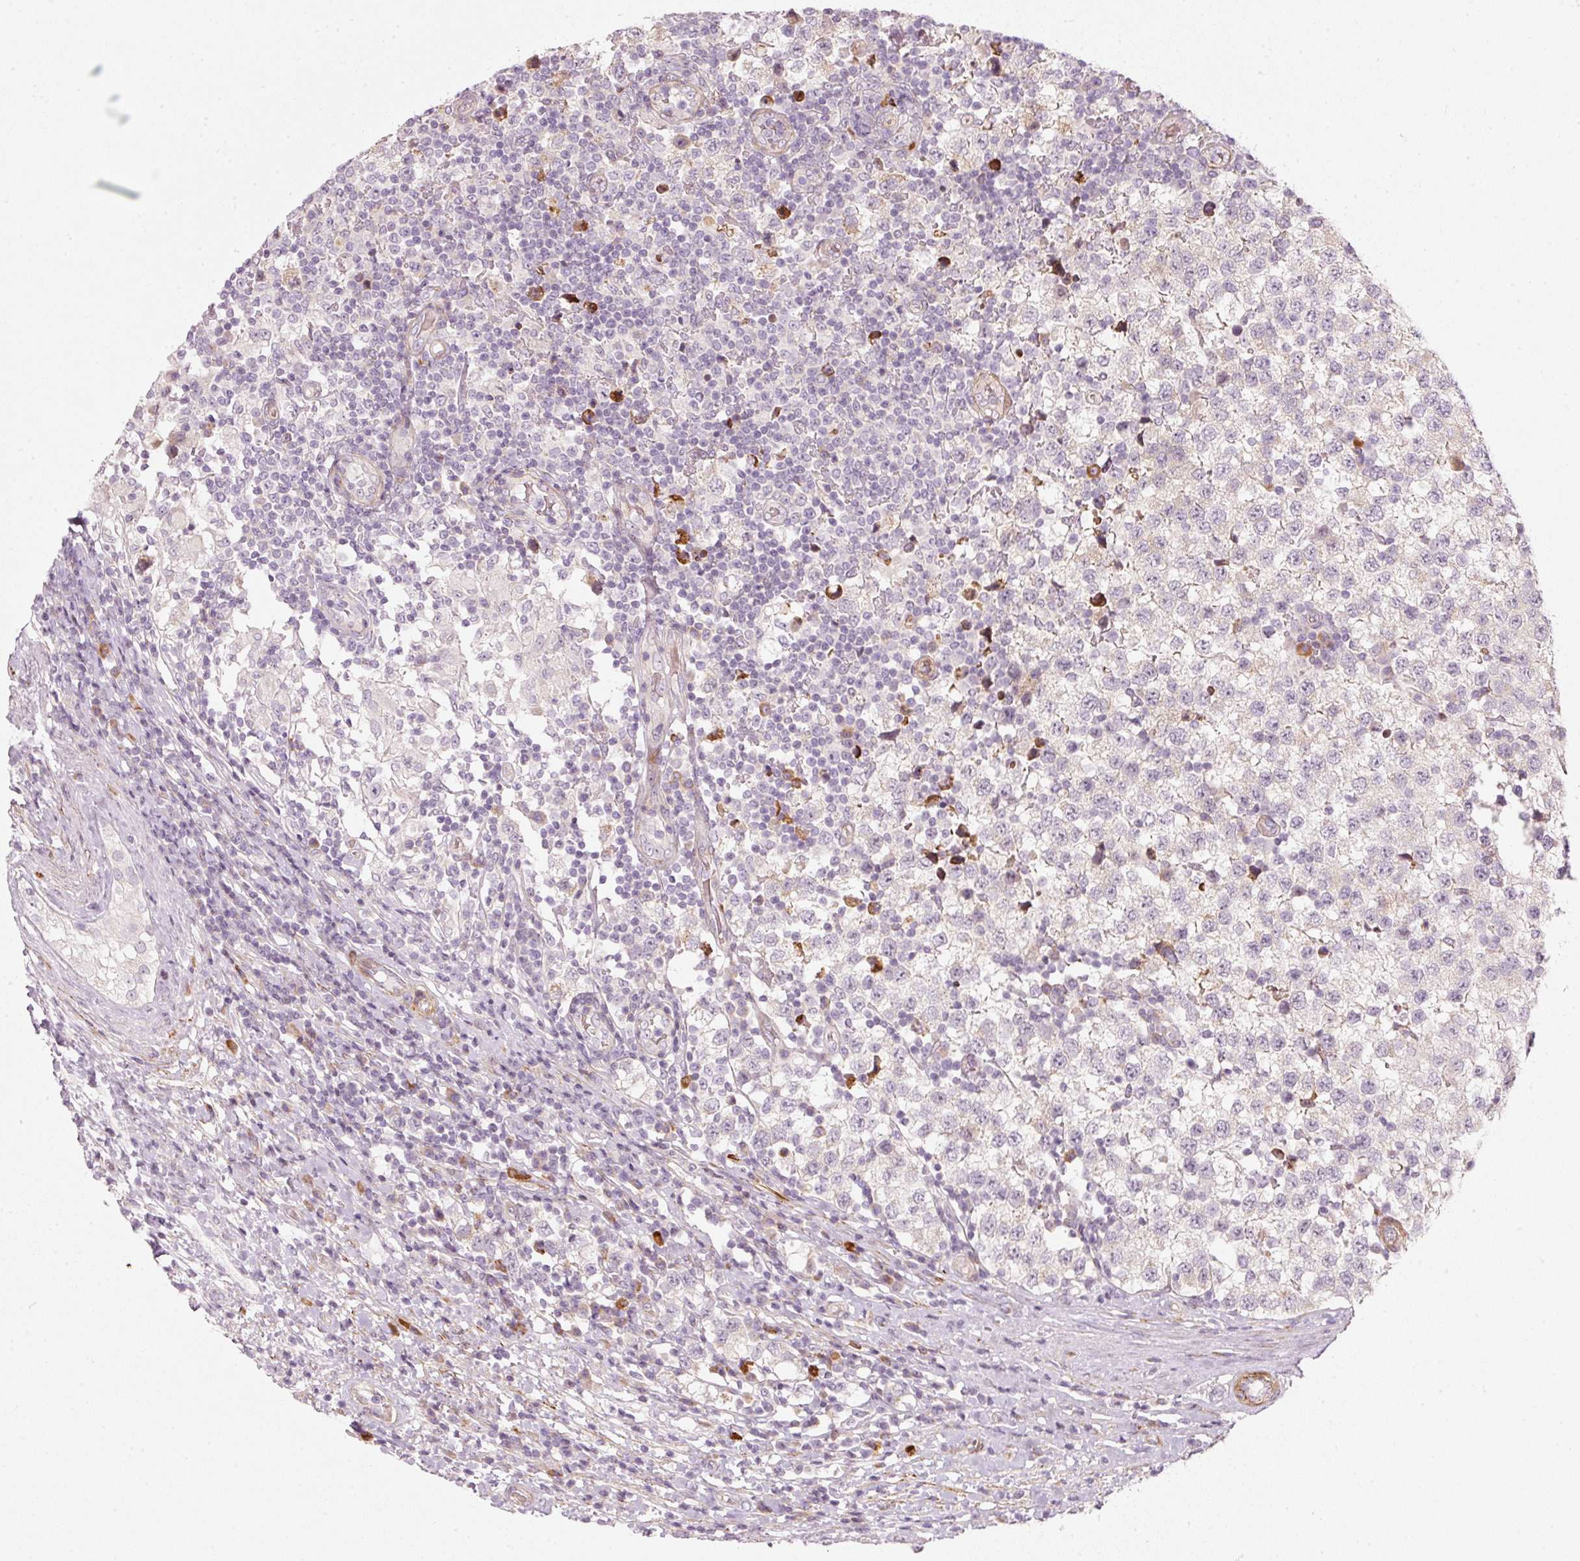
{"staining": {"intensity": "negative", "quantity": "none", "location": "none"}, "tissue": "testis cancer", "cell_type": "Tumor cells", "image_type": "cancer", "snomed": [{"axis": "morphology", "description": "Seminoma, NOS"}, {"axis": "topography", "description": "Testis"}], "caption": "A micrograph of testis cancer (seminoma) stained for a protein shows no brown staining in tumor cells.", "gene": "KCNQ1", "patient": {"sex": "male", "age": 34}}